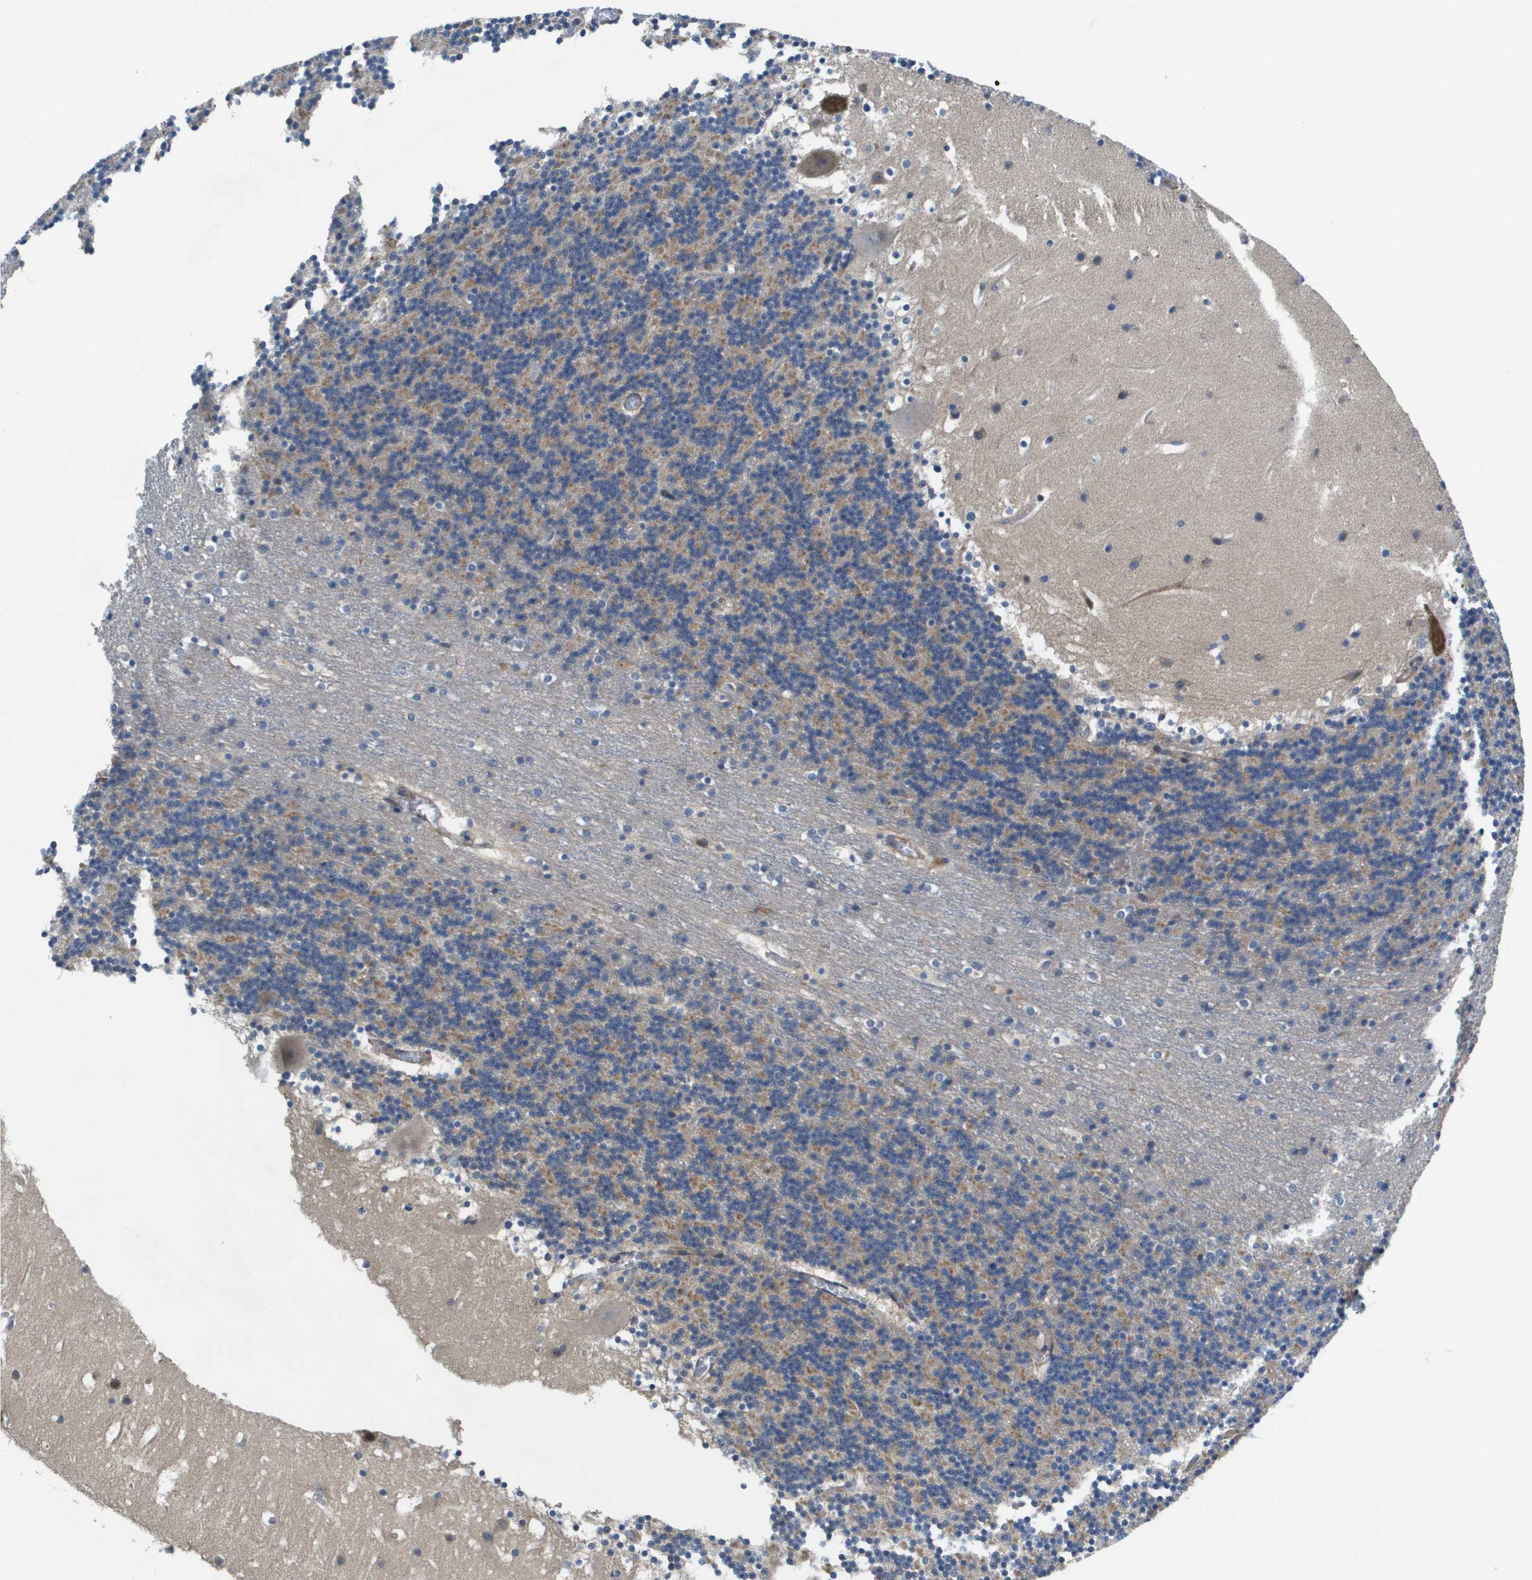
{"staining": {"intensity": "moderate", "quantity": ">75%", "location": "cytoplasmic/membranous"}, "tissue": "cerebellum", "cell_type": "Cells in granular layer", "image_type": "normal", "snomed": [{"axis": "morphology", "description": "Normal tissue, NOS"}, {"axis": "topography", "description": "Cerebellum"}], "caption": "Protein expression analysis of benign cerebellum reveals moderate cytoplasmic/membranous staining in approximately >75% of cells in granular layer.", "gene": "SCN4B", "patient": {"sex": "male", "age": 45}}